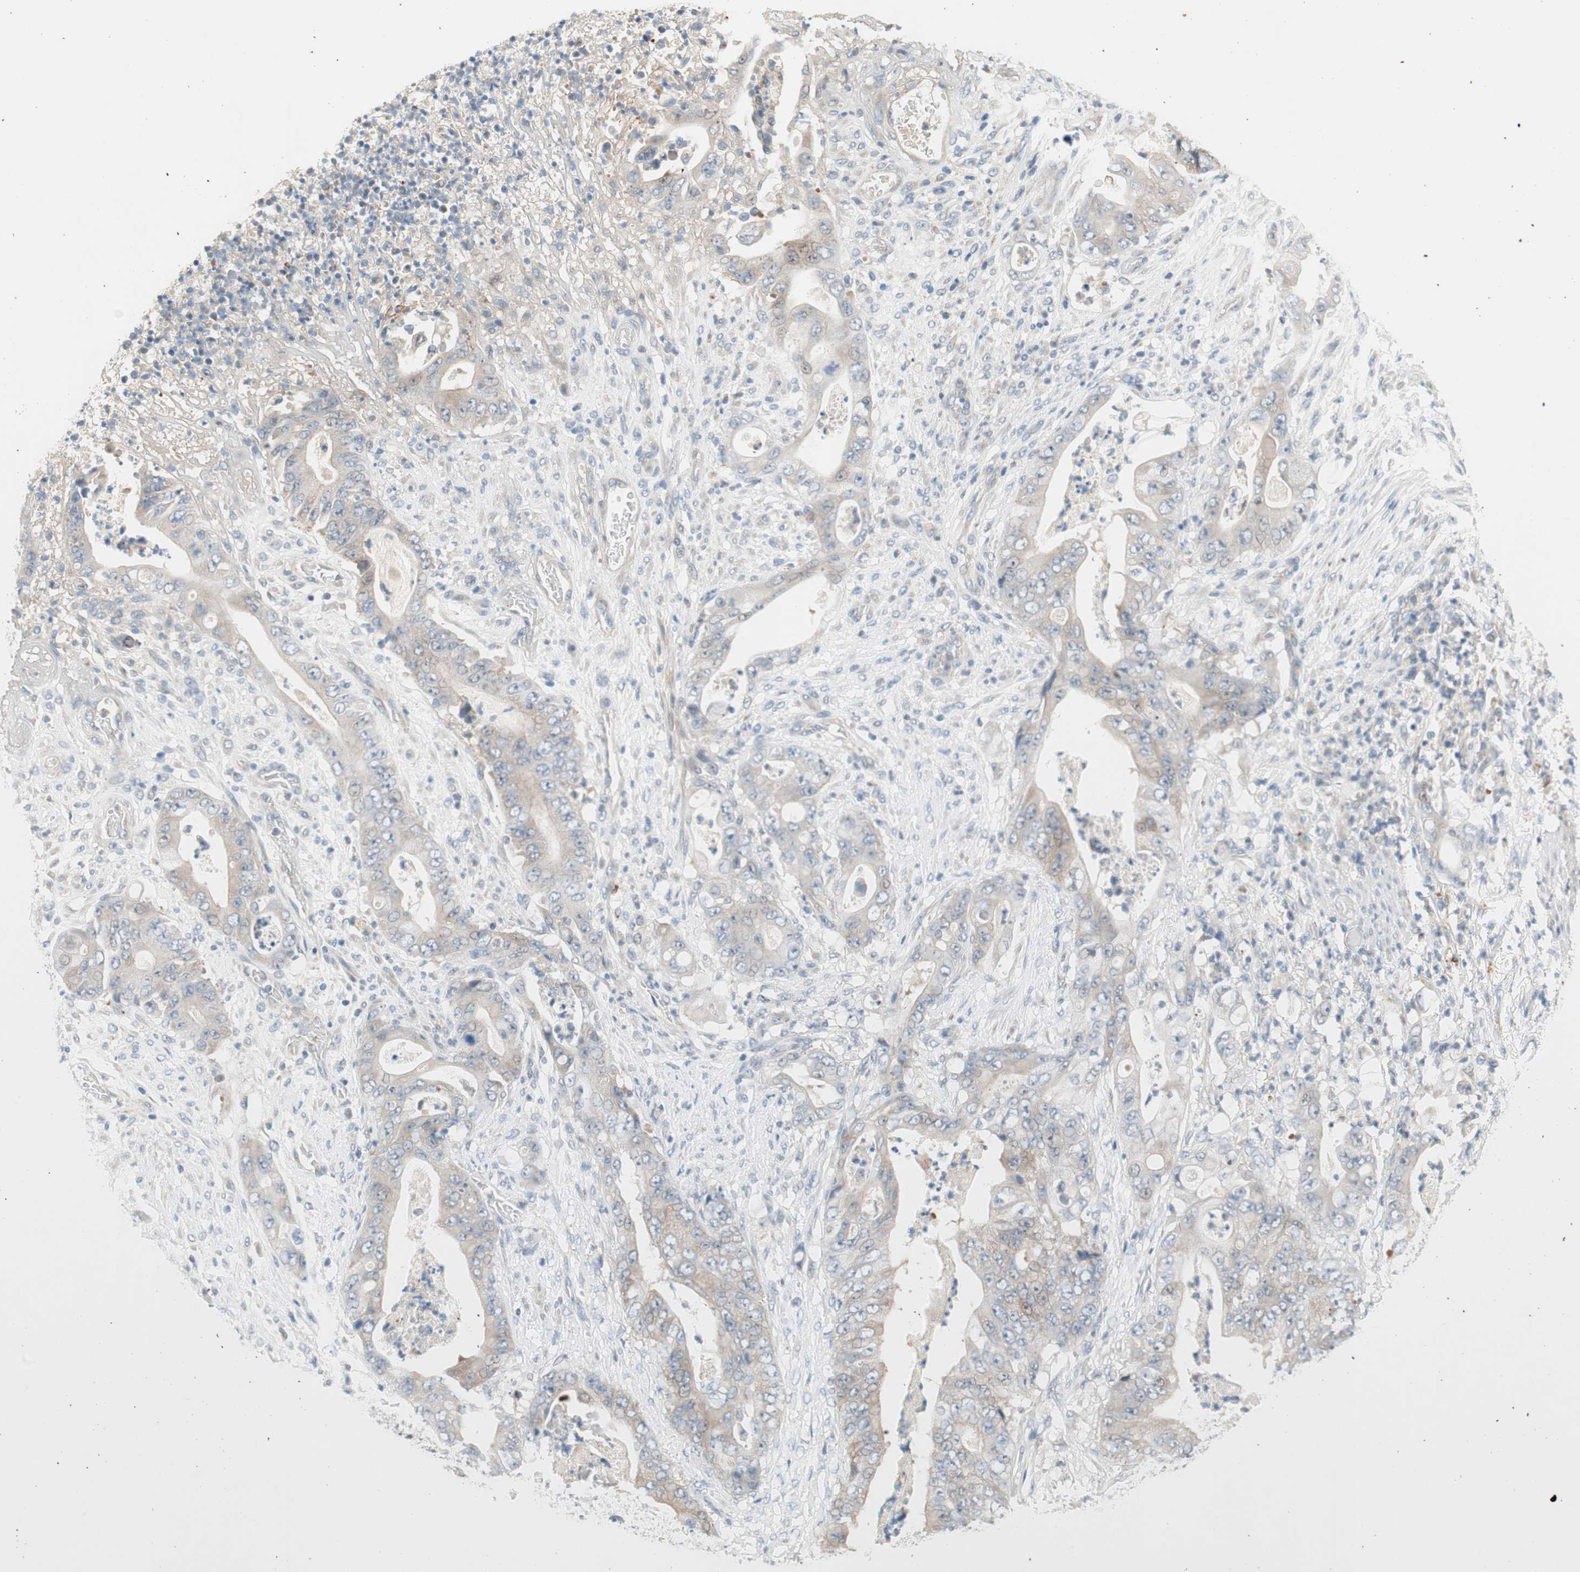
{"staining": {"intensity": "weak", "quantity": "<25%", "location": "cytoplasmic/membranous"}, "tissue": "stomach cancer", "cell_type": "Tumor cells", "image_type": "cancer", "snomed": [{"axis": "morphology", "description": "Adenocarcinoma, NOS"}, {"axis": "topography", "description": "Stomach"}], "caption": "Stomach cancer (adenocarcinoma) stained for a protein using immunohistochemistry (IHC) reveals no expression tumor cells.", "gene": "PDZK1", "patient": {"sex": "female", "age": 73}}